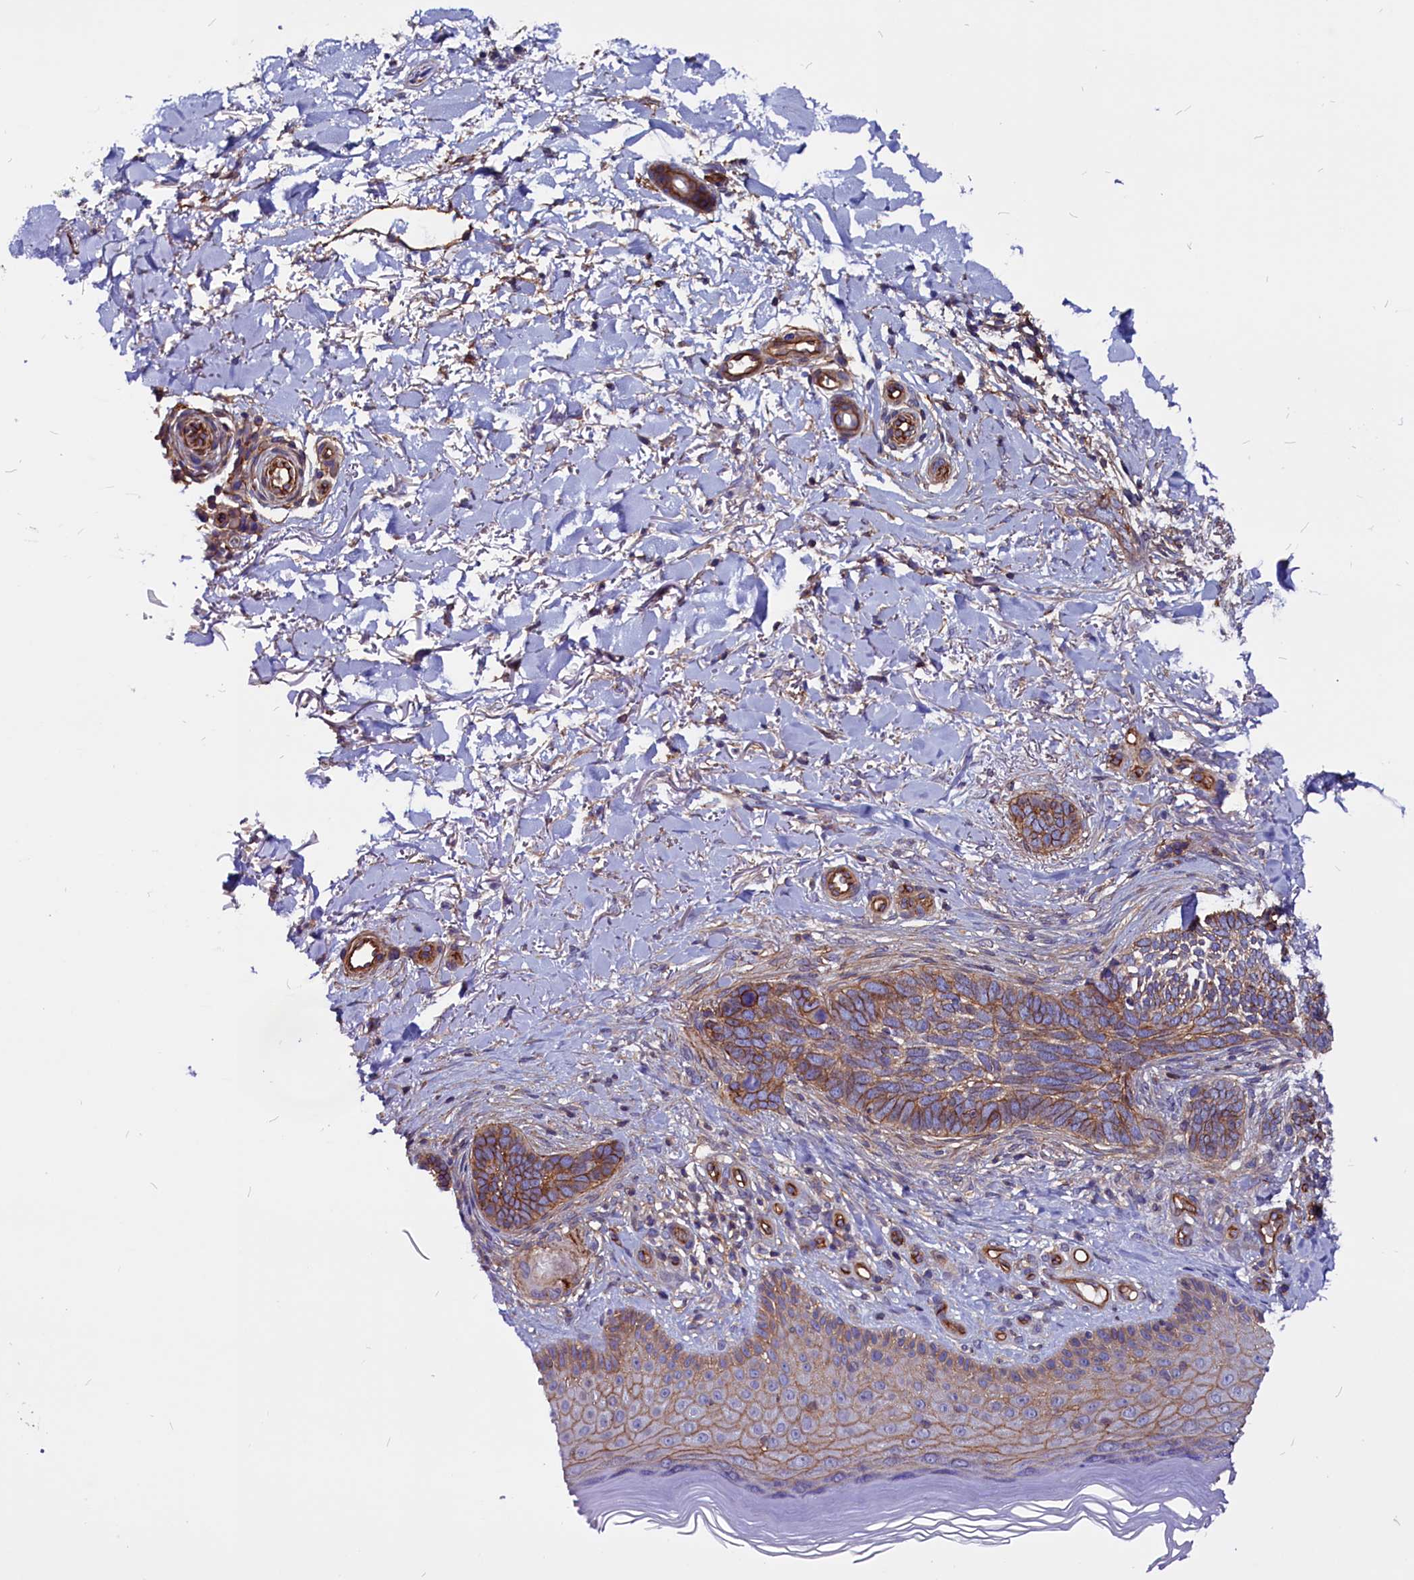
{"staining": {"intensity": "moderate", "quantity": "25%-75%", "location": "cytoplasmic/membranous"}, "tissue": "skin cancer", "cell_type": "Tumor cells", "image_type": "cancer", "snomed": [{"axis": "morphology", "description": "Normal tissue, NOS"}, {"axis": "morphology", "description": "Basal cell carcinoma"}, {"axis": "topography", "description": "Skin"}], "caption": "An IHC micrograph of neoplastic tissue is shown. Protein staining in brown highlights moderate cytoplasmic/membranous positivity in skin basal cell carcinoma within tumor cells. The staining is performed using DAB brown chromogen to label protein expression. The nuclei are counter-stained blue using hematoxylin.", "gene": "ZNF749", "patient": {"sex": "female", "age": 67}}